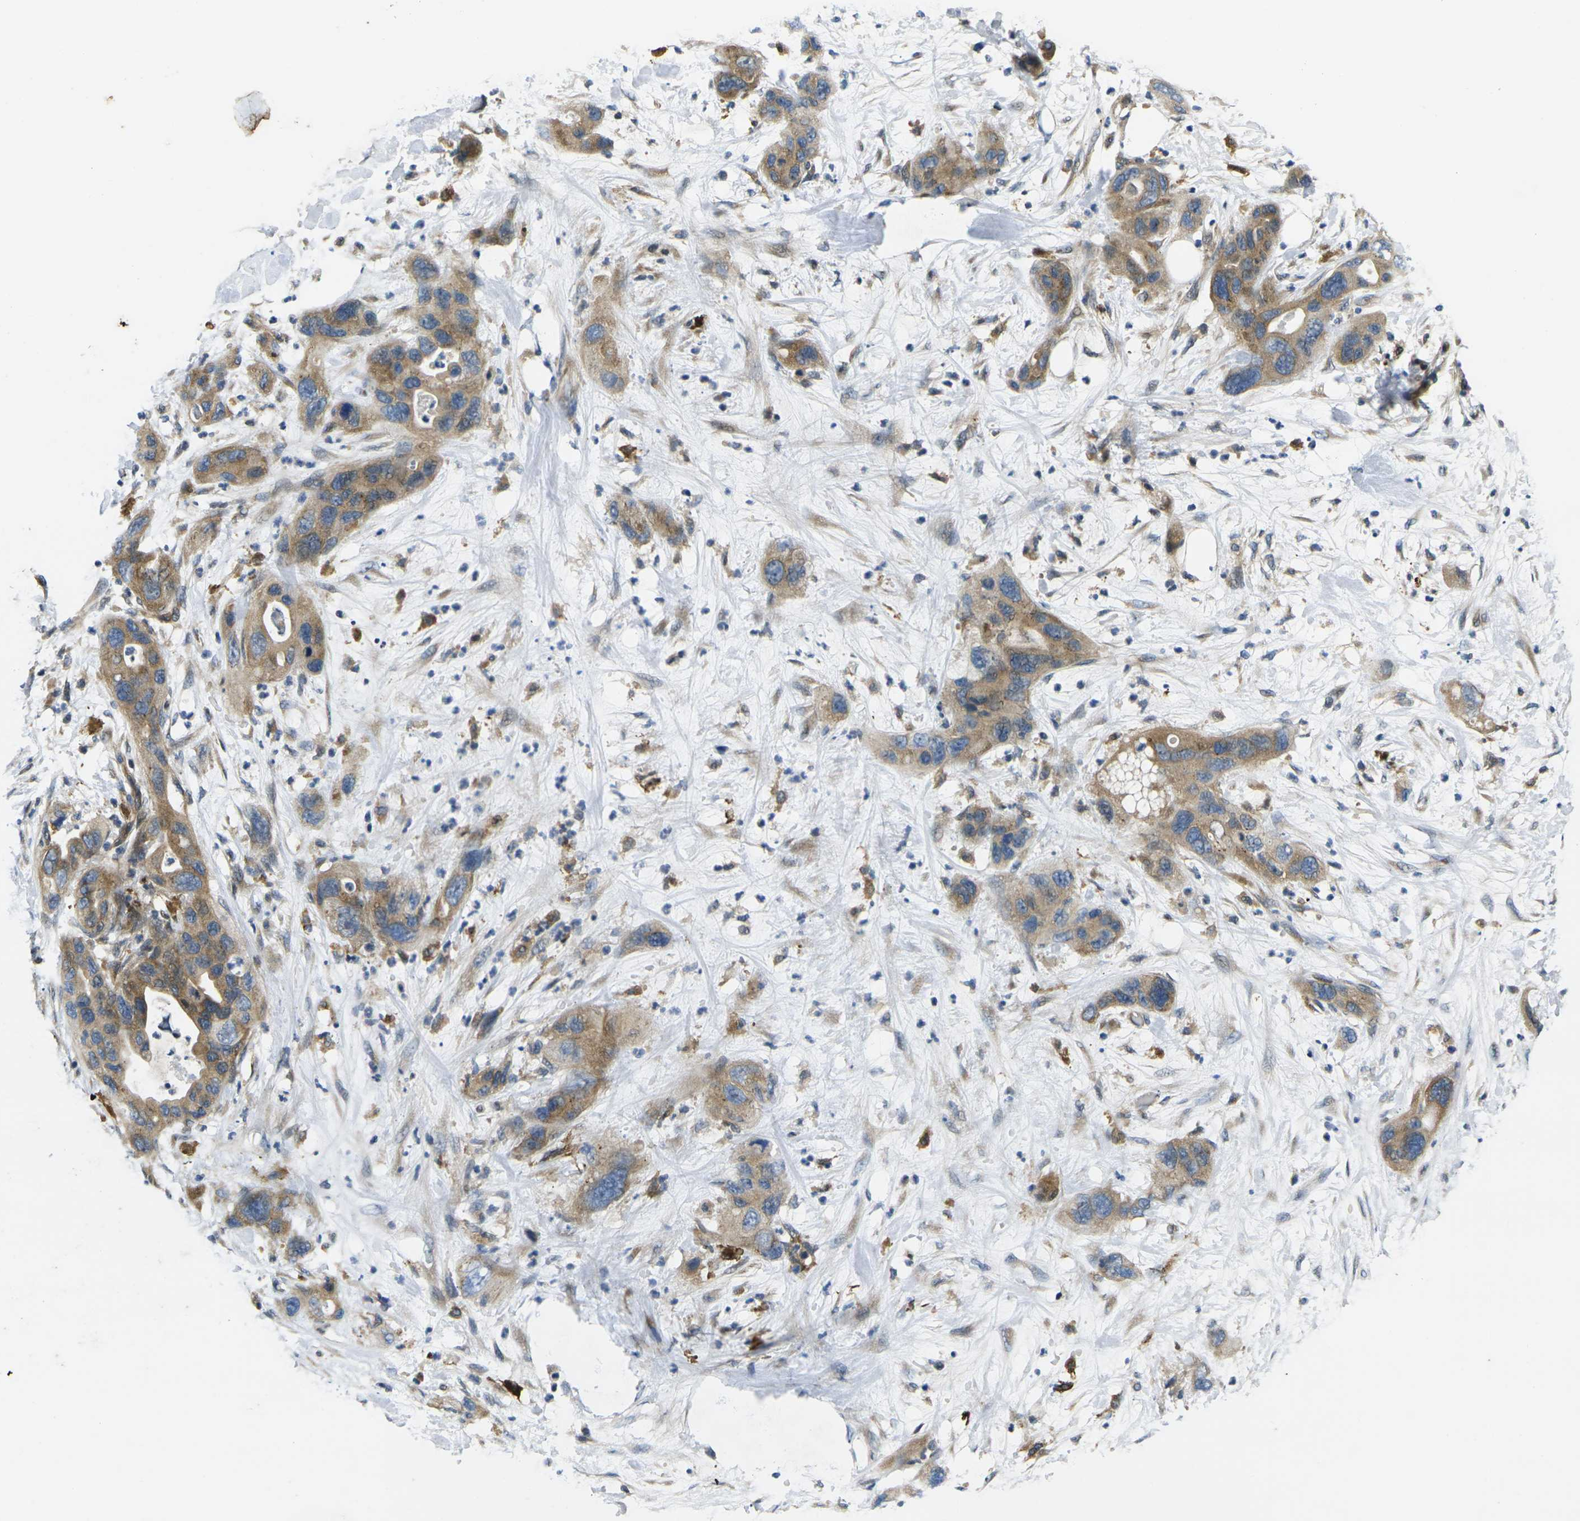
{"staining": {"intensity": "moderate", "quantity": ">75%", "location": "cytoplasmic/membranous"}, "tissue": "pancreatic cancer", "cell_type": "Tumor cells", "image_type": "cancer", "snomed": [{"axis": "morphology", "description": "Adenocarcinoma, NOS"}, {"axis": "topography", "description": "Pancreas"}], "caption": "The micrograph displays a brown stain indicating the presence of a protein in the cytoplasmic/membranous of tumor cells in pancreatic adenocarcinoma.", "gene": "ROBO2", "patient": {"sex": "female", "age": 71}}